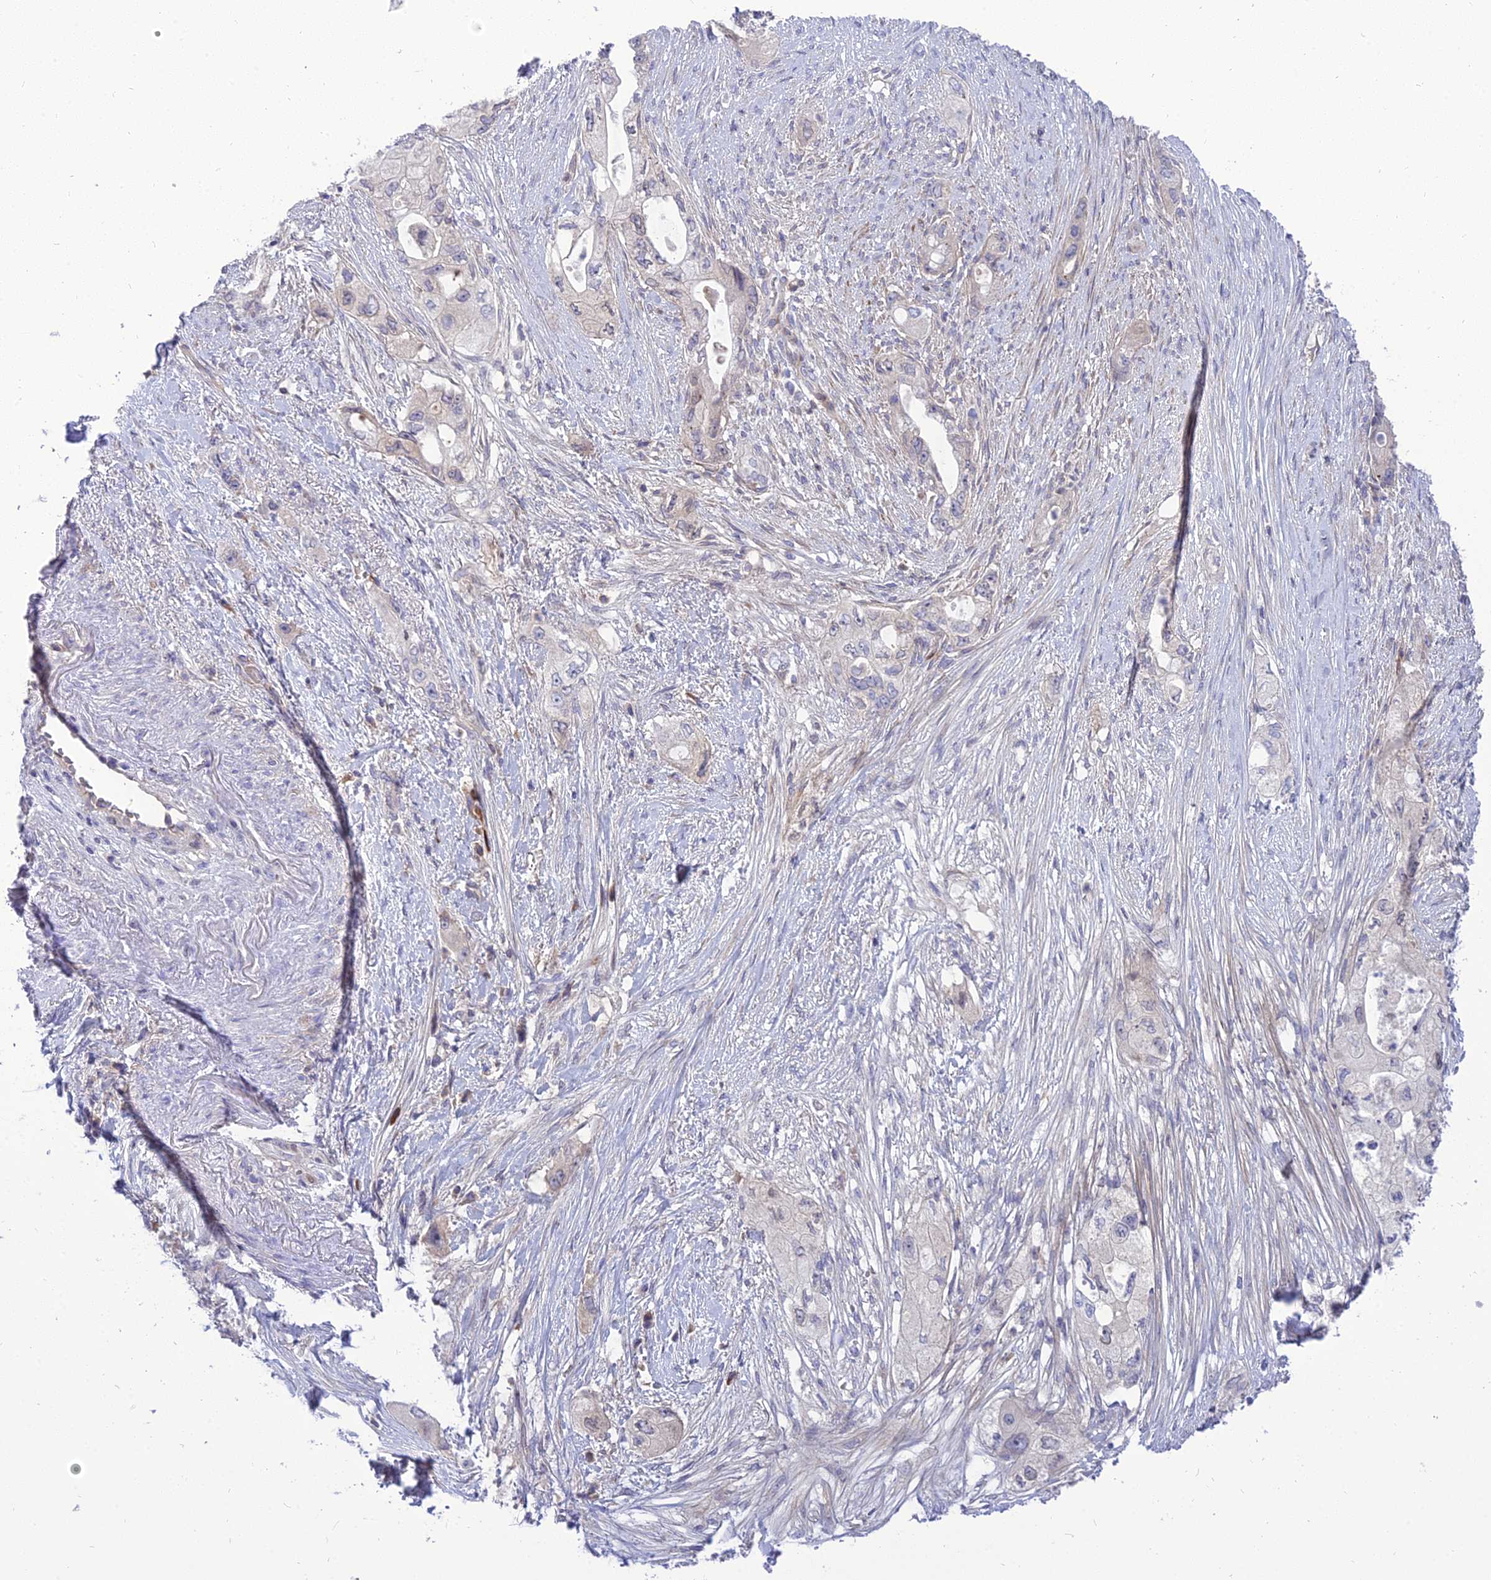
{"staining": {"intensity": "negative", "quantity": "none", "location": "none"}, "tissue": "pancreatic cancer", "cell_type": "Tumor cells", "image_type": "cancer", "snomed": [{"axis": "morphology", "description": "Adenocarcinoma, NOS"}, {"axis": "topography", "description": "Pancreas"}], "caption": "High magnification brightfield microscopy of pancreatic cancer (adenocarcinoma) stained with DAB (3,3'-diaminobenzidine) (brown) and counterstained with hematoxylin (blue): tumor cells show no significant staining.", "gene": "MBD3L1", "patient": {"sex": "female", "age": 73}}